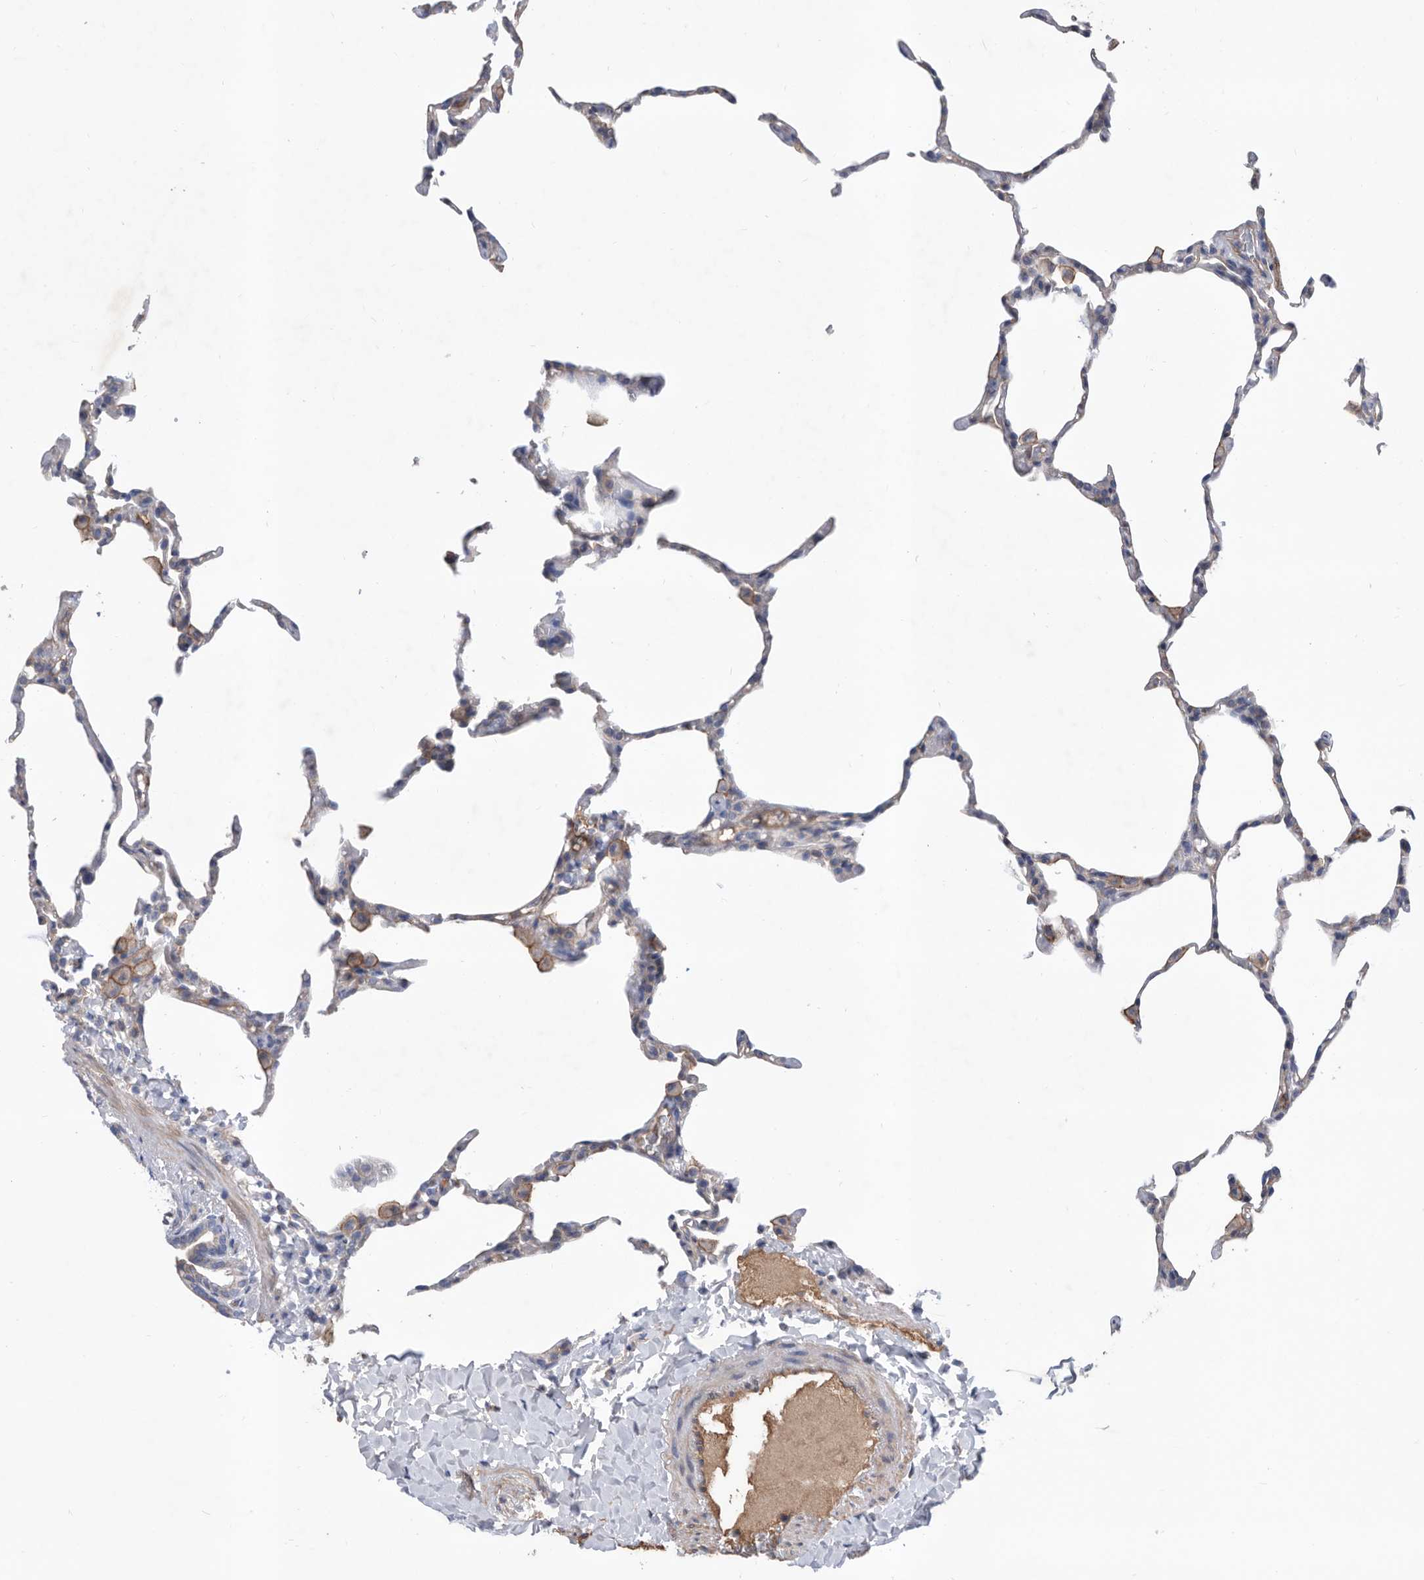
{"staining": {"intensity": "negative", "quantity": "none", "location": "none"}, "tissue": "lung", "cell_type": "Alveolar cells", "image_type": "normal", "snomed": [{"axis": "morphology", "description": "Normal tissue, NOS"}, {"axis": "topography", "description": "Lung"}], "caption": "This photomicrograph is of unremarkable lung stained with IHC to label a protein in brown with the nuclei are counter-stained blue. There is no staining in alveolar cells.", "gene": "ATP13A3", "patient": {"sex": "male", "age": 20}}